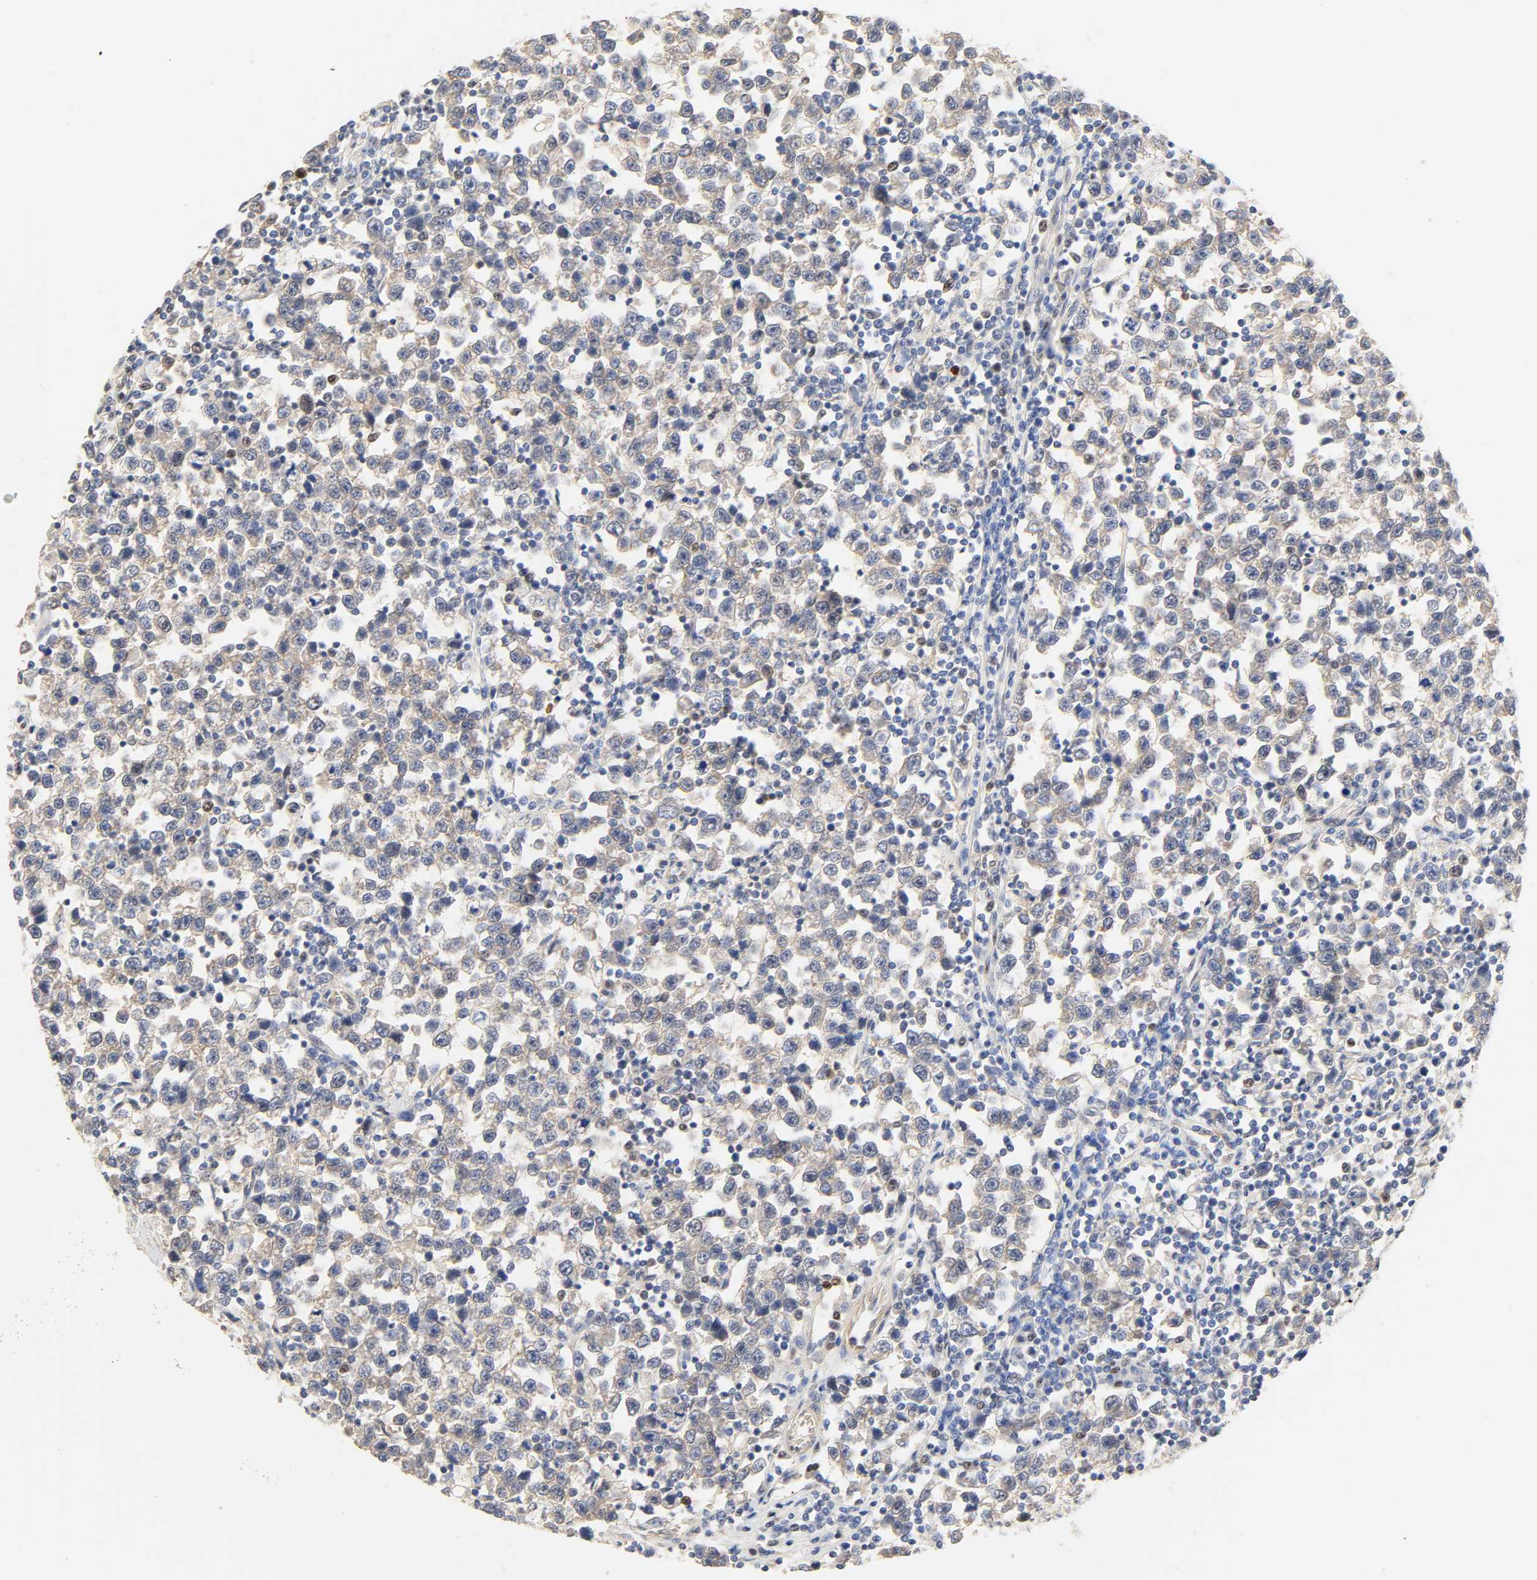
{"staining": {"intensity": "negative", "quantity": "none", "location": "none"}, "tissue": "testis cancer", "cell_type": "Tumor cells", "image_type": "cancer", "snomed": [{"axis": "morphology", "description": "Seminoma, NOS"}, {"axis": "topography", "description": "Testis"}], "caption": "Seminoma (testis) was stained to show a protein in brown. There is no significant expression in tumor cells.", "gene": "BORCS8-MEF2B", "patient": {"sex": "male", "age": 43}}